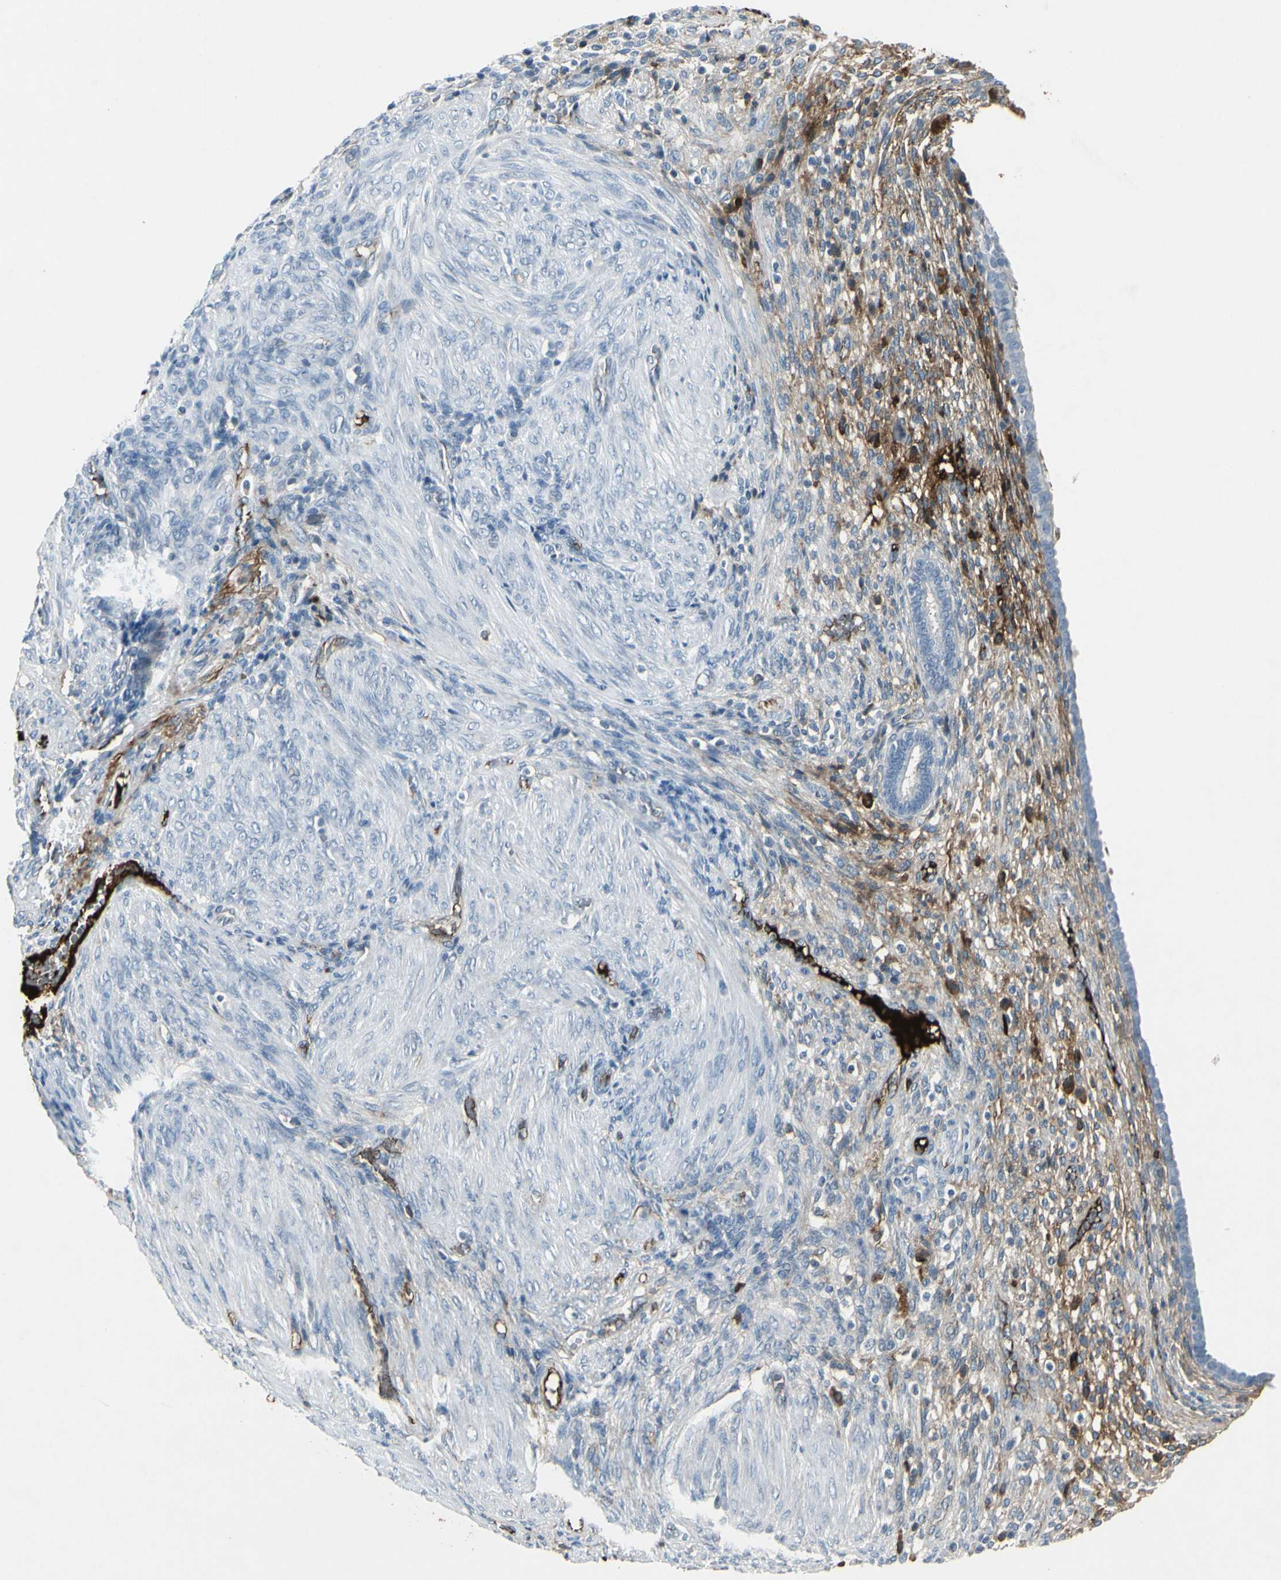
{"staining": {"intensity": "moderate", "quantity": "25%-75%", "location": "cytoplasmic/membranous"}, "tissue": "endometrium", "cell_type": "Cells in endometrial stroma", "image_type": "normal", "snomed": [{"axis": "morphology", "description": "Normal tissue, NOS"}, {"axis": "topography", "description": "Endometrium"}], "caption": "Cells in endometrial stroma show medium levels of moderate cytoplasmic/membranous staining in about 25%-75% of cells in unremarkable human endometrium. (Stains: DAB (3,3'-diaminobenzidine) in brown, nuclei in blue, Microscopy: brightfield microscopy at high magnification).", "gene": "IGHM", "patient": {"sex": "female", "age": 72}}